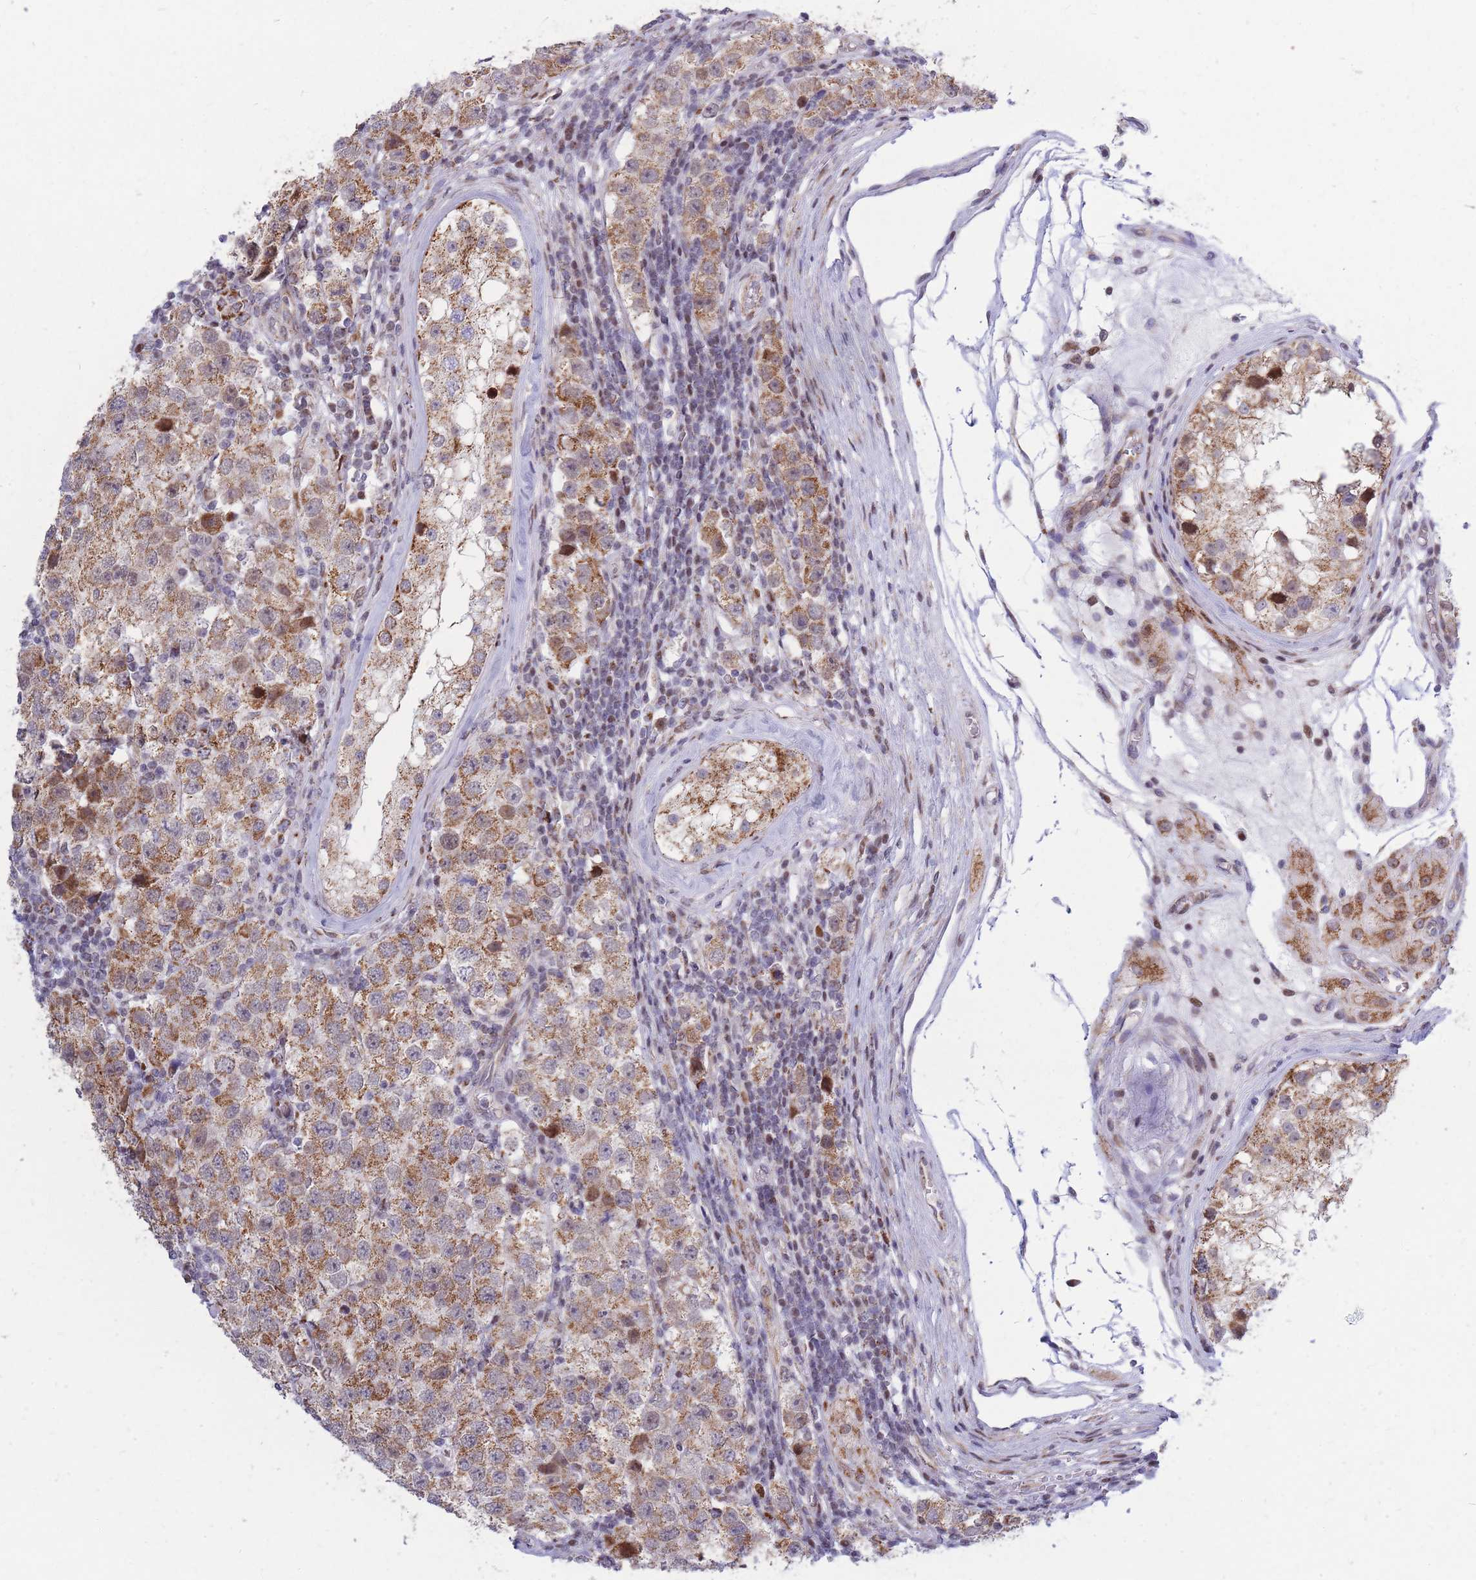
{"staining": {"intensity": "moderate", "quantity": ">75%", "location": "cytoplasmic/membranous"}, "tissue": "testis cancer", "cell_type": "Tumor cells", "image_type": "cancer", "snomed": [{"axis": "morphology", "description": "Seminoma, NOS"}, {"axis": "topography", "description": "Testis"}], "caption": "Moderate cytoplasmic/membranous protein expression is seen in approximately >75% of tumor cells in testis cancer (seminoma). (DAB (3,3'-diaminobenzidine) = brown stain, brightfield microscopy at high magnification).", "gene": "MOB4", "patient": {"sex": "male", "age": 34}}